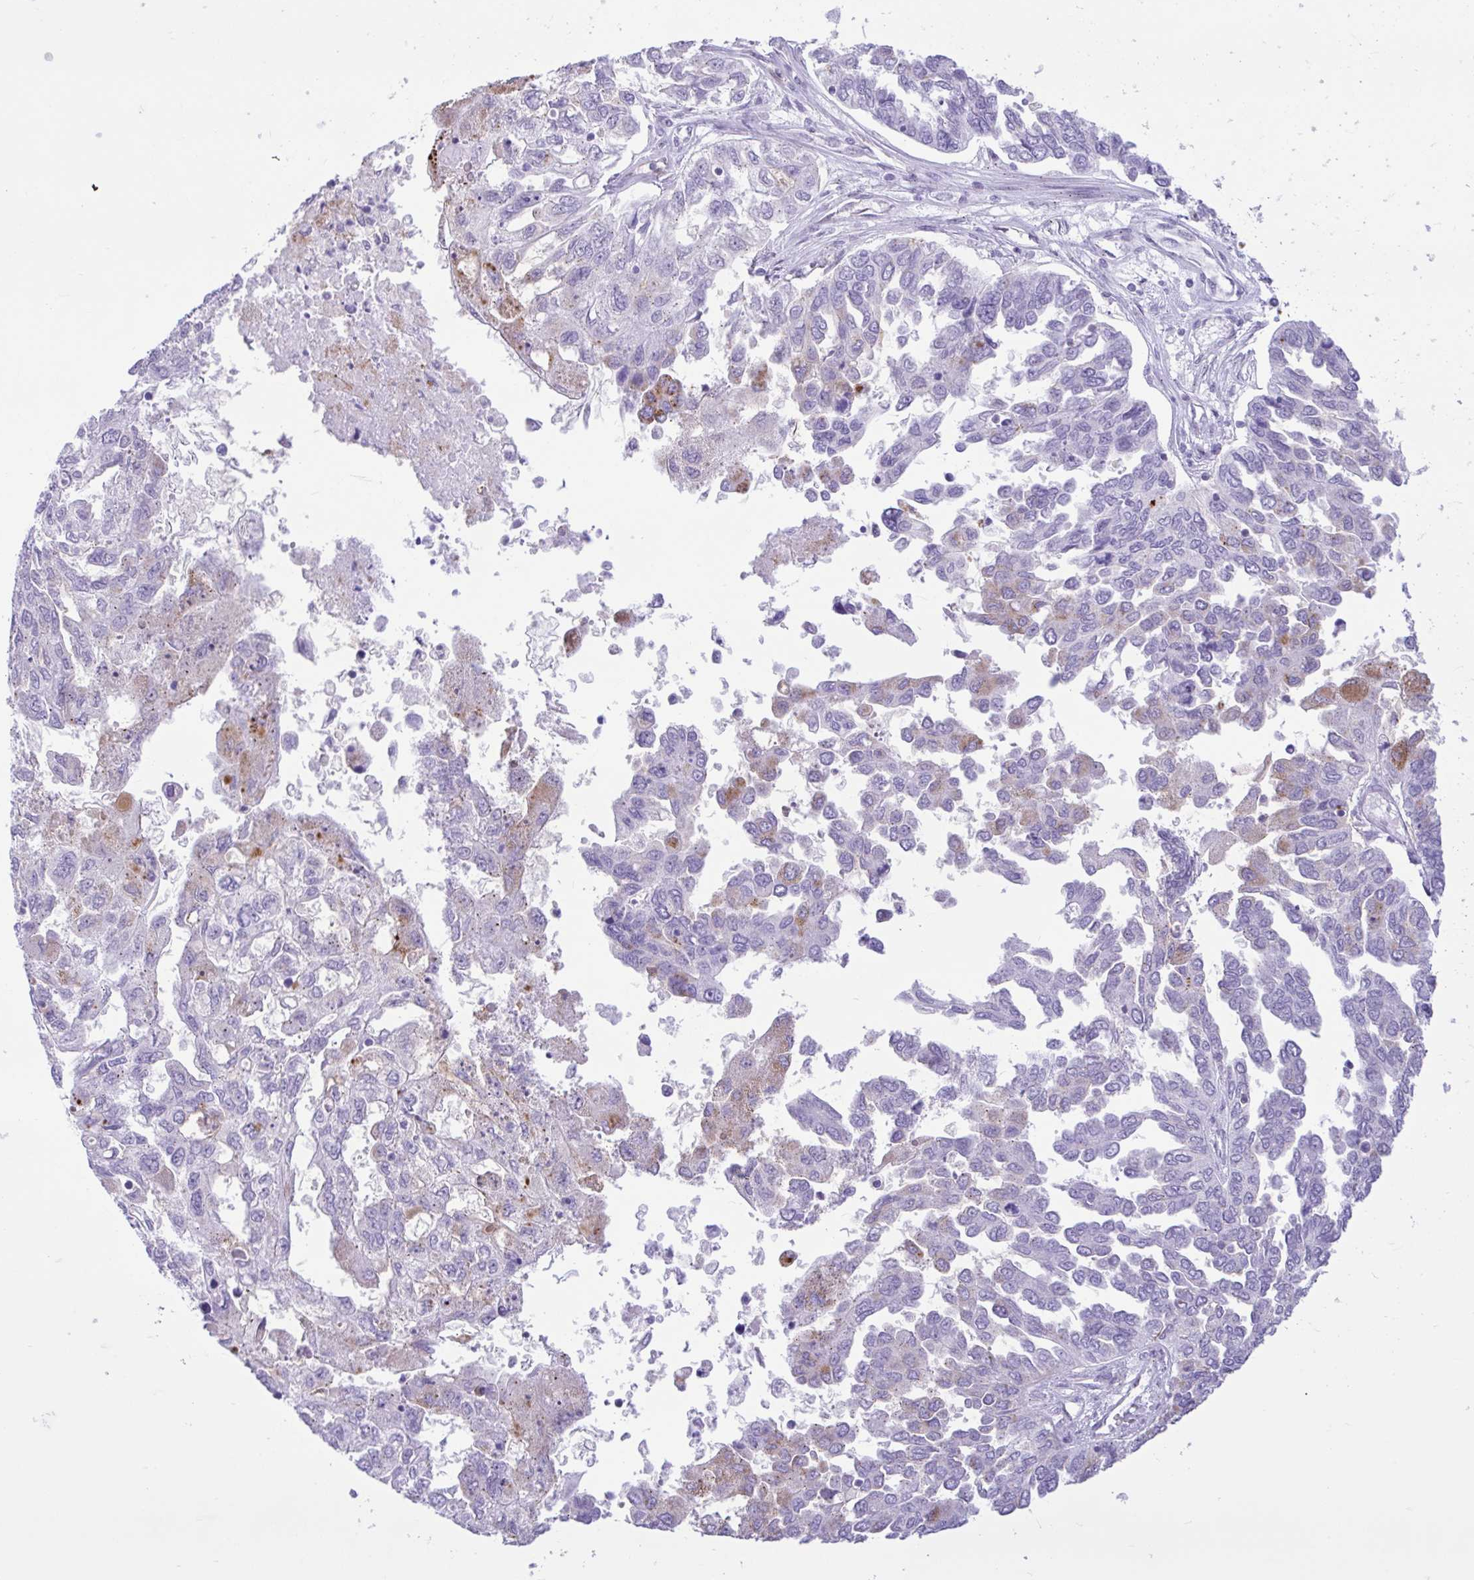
{"staining": {"intensity": "moderate", "quantity": "<25%", "location": "cytoplasmic/membranous"}, "tissue": "ovarian cancer", "cell_type": "Tumor cells", "image_type": "cancer", "snomed": [{"axis": "morphology", "description": "Cystadenocarcinoma, serous, NOS"}, {"axis": "topography", "description": "Ovary"}], "caption": "There is low levels of moderate cytoplasmic/membranous positivity in tumor cells of serous cystadenocarcinoma (ovarian), as demonstrated by immunohistochemical staining (brown color).", "gene": "REEP1", "patient": {"sex": "female", "age": 53}}